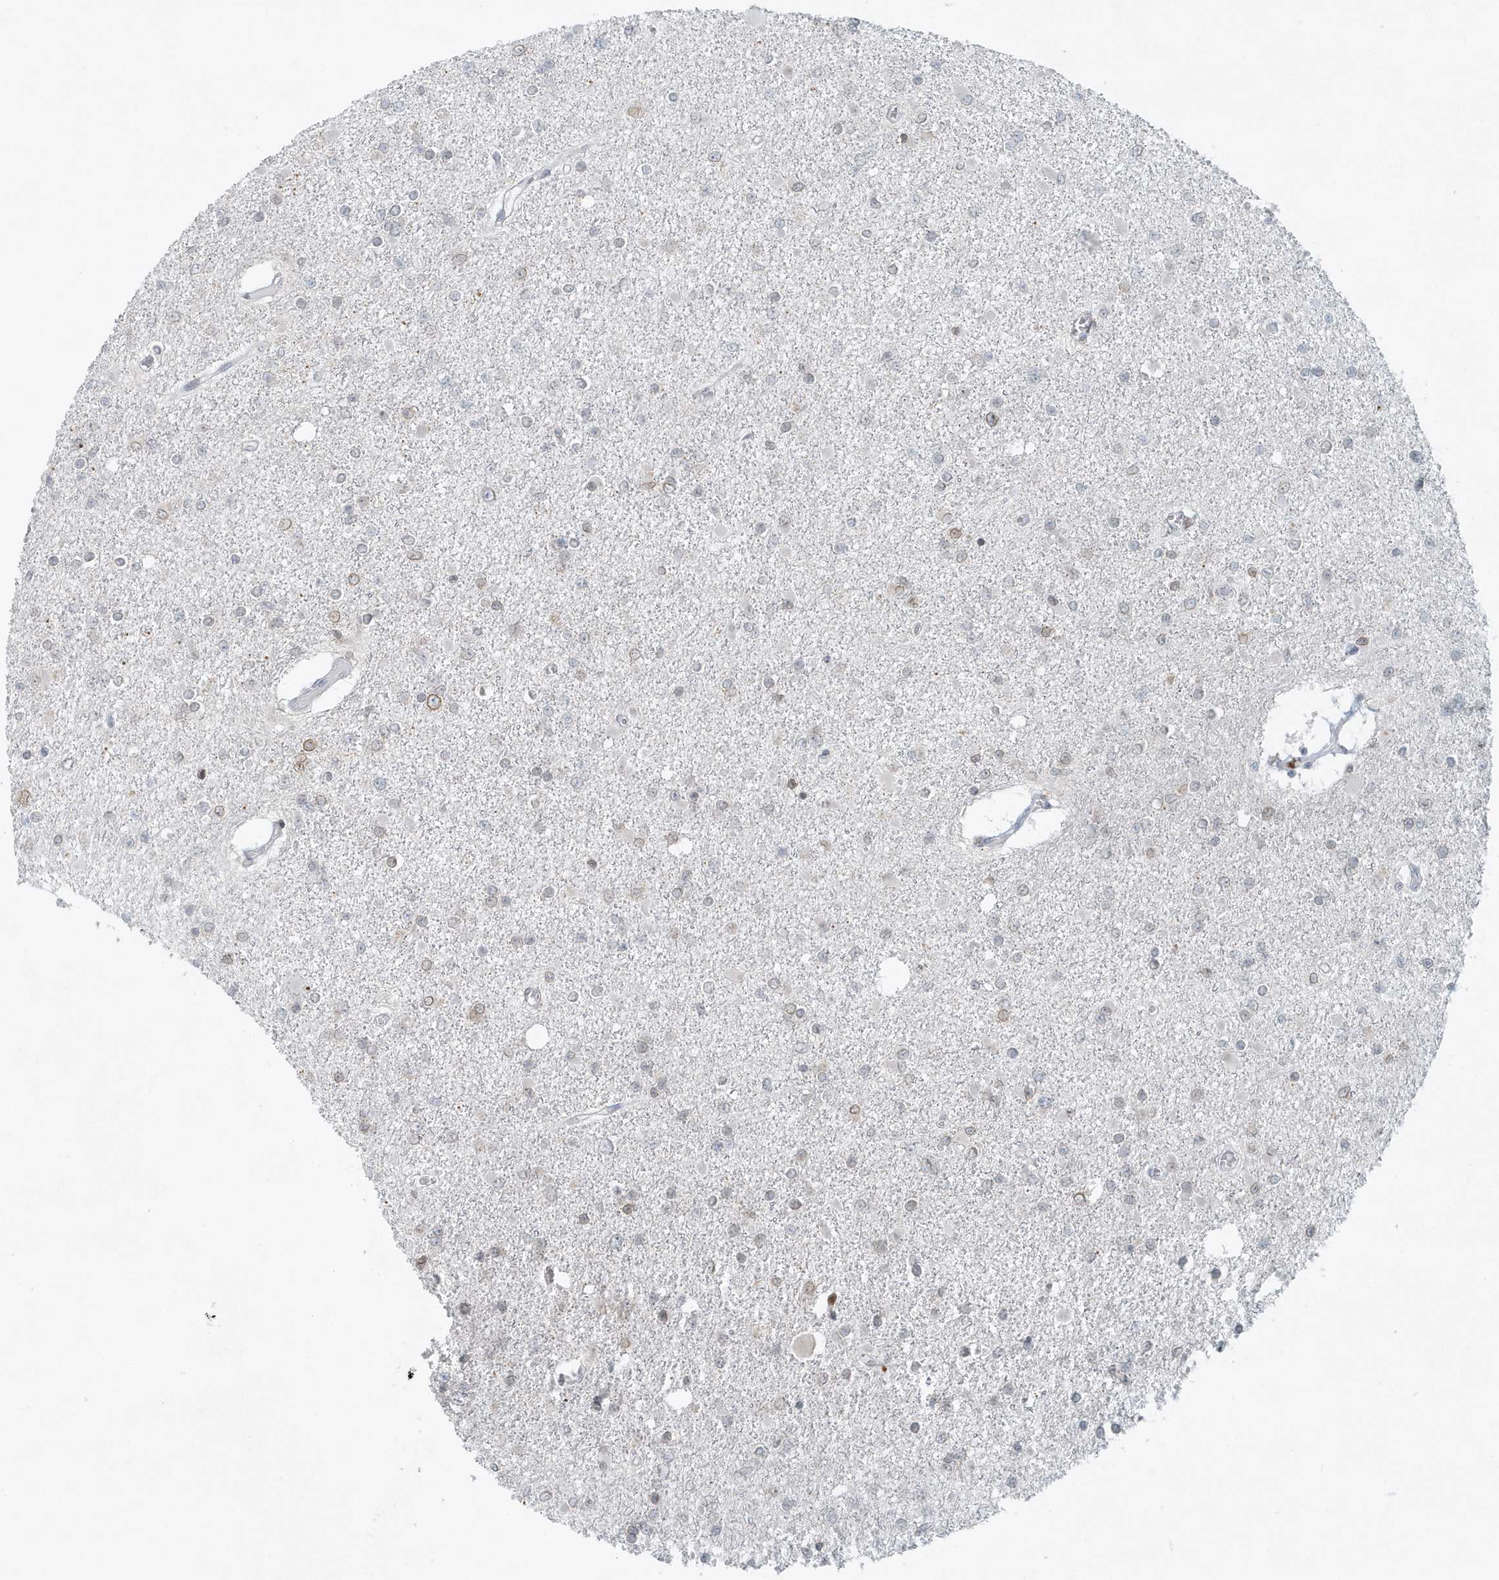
{"staining": {"intensity": "negative", "quantity": "none", "location": "none"}, "tissue": "glioma", "cell_type": "Tumor cells", "image_type": "cancer", "snomed": [{"axis": "morphology", "description": "Glioma, malignant, Low grade"}, {"axis": "topography", "description": "Brain"}], "caption": "An immunohistochemistry (IHC) micrograph of low-grade glioma (malignant) is shown. There is no staining in tumor cells of low-grade glioma (malignant). Brightfield microscopy of IHC stained with DAB (brown) and hematoxylin (blue), captured at high magnification.", "gene": "NUP54", "patient": {"sex": "female", "age": 22}}